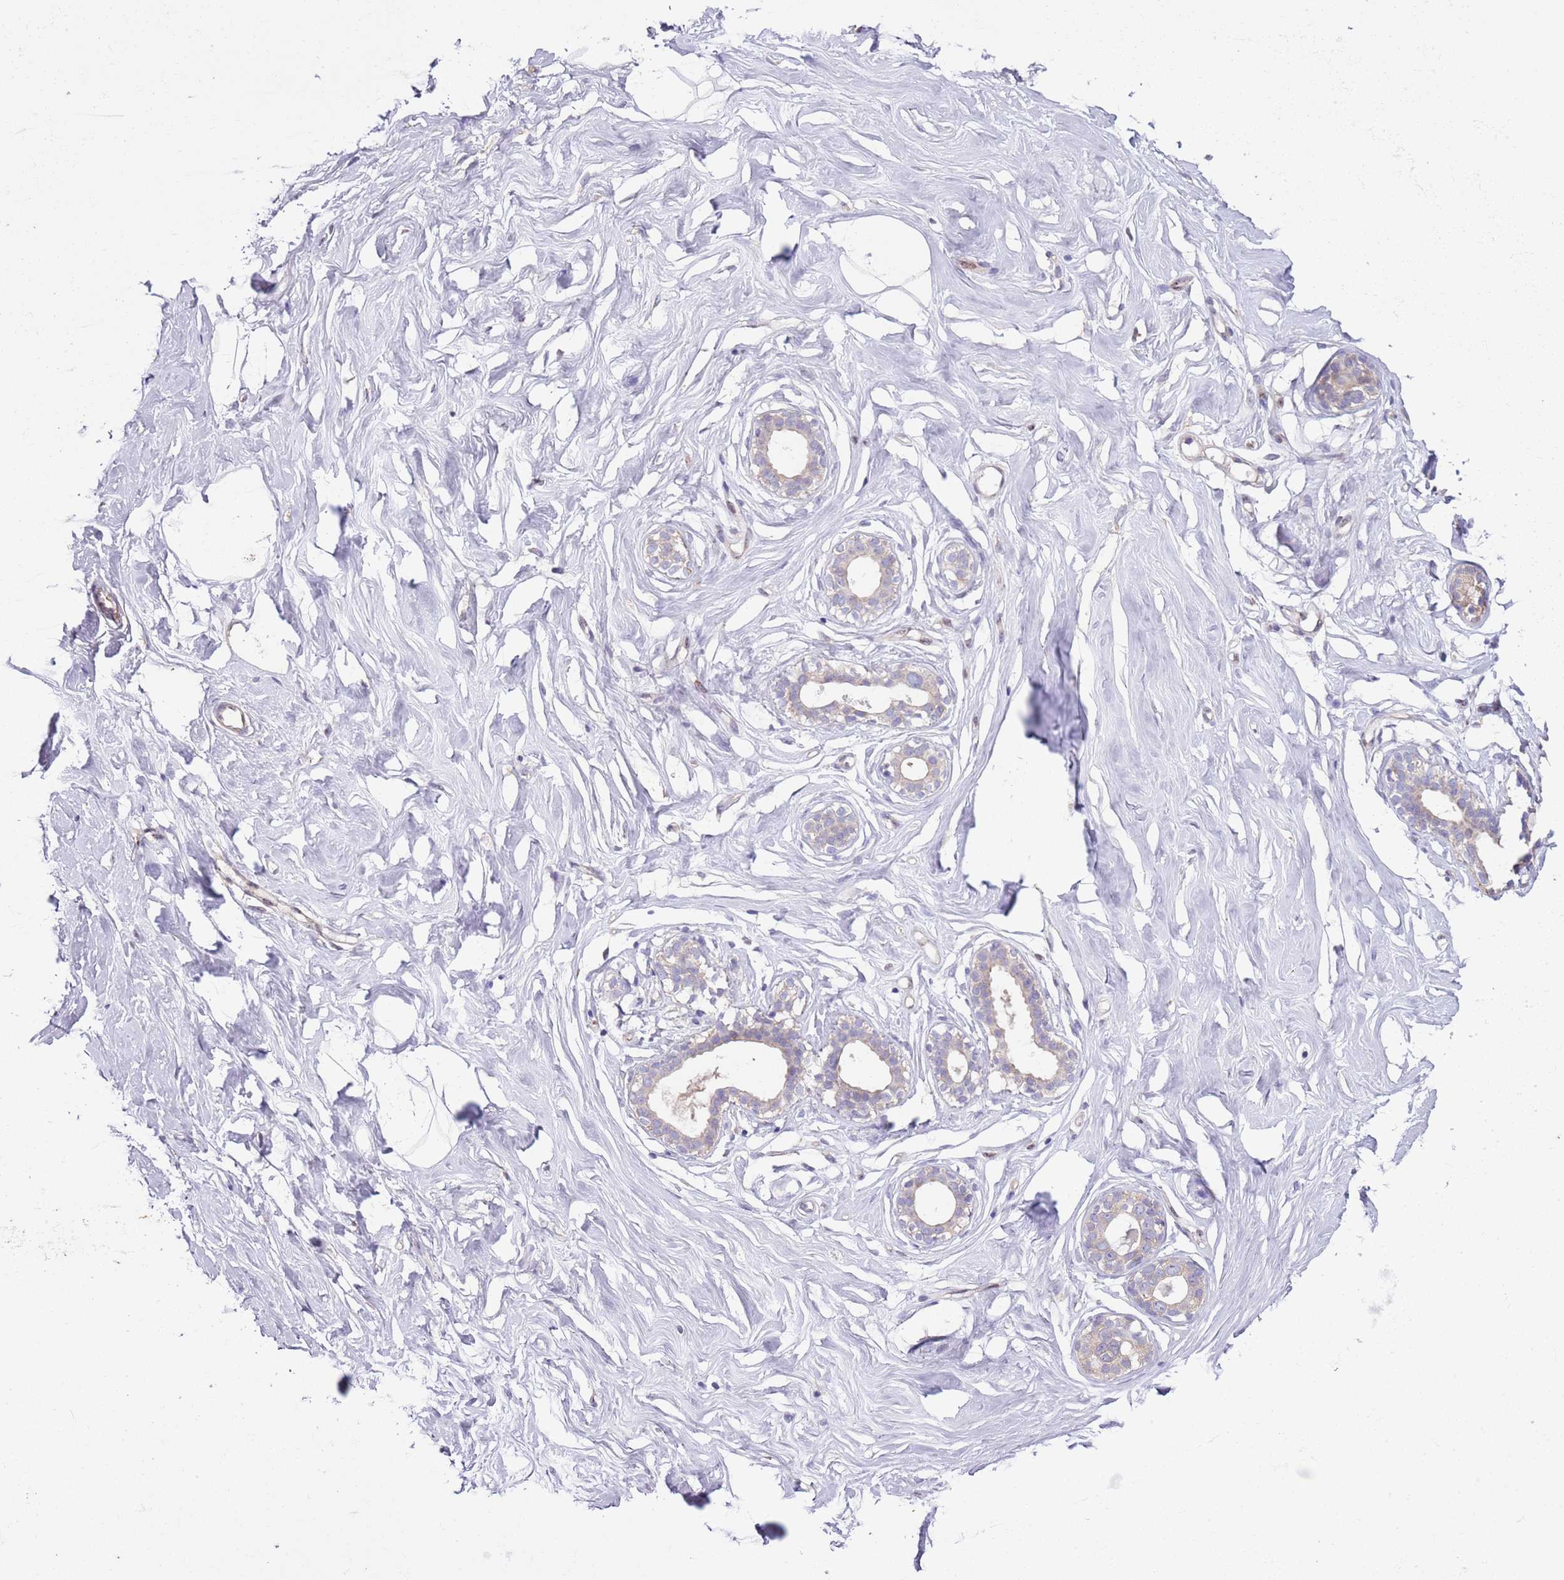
{"staining": {"intensity": "negative", "quantity": "none", "location": "none"}, "tissue": "breast", "cell_type": "Adipocytes", "image_type": "normal", "snomed": [{"axis": "morphology", "description": "Normal tissue, NOS"}, {"axis": "morphology", "description": "Adenoma, NOS"}, {"axis": "topography", "description": "Breast"}], "caption": "Immunohistochemistry (IHC) of normal human breast exhibits no expression in adipocytes. (Stains: DAB (3,3'-diaminobenzidine) immunohistochemistry (IHC) with hematoxylin counter stain, Microscopy: brightfield microscopy at high magnification).", "gene": "CAPN9", "patient": {"sex": "female", "age": 23}}